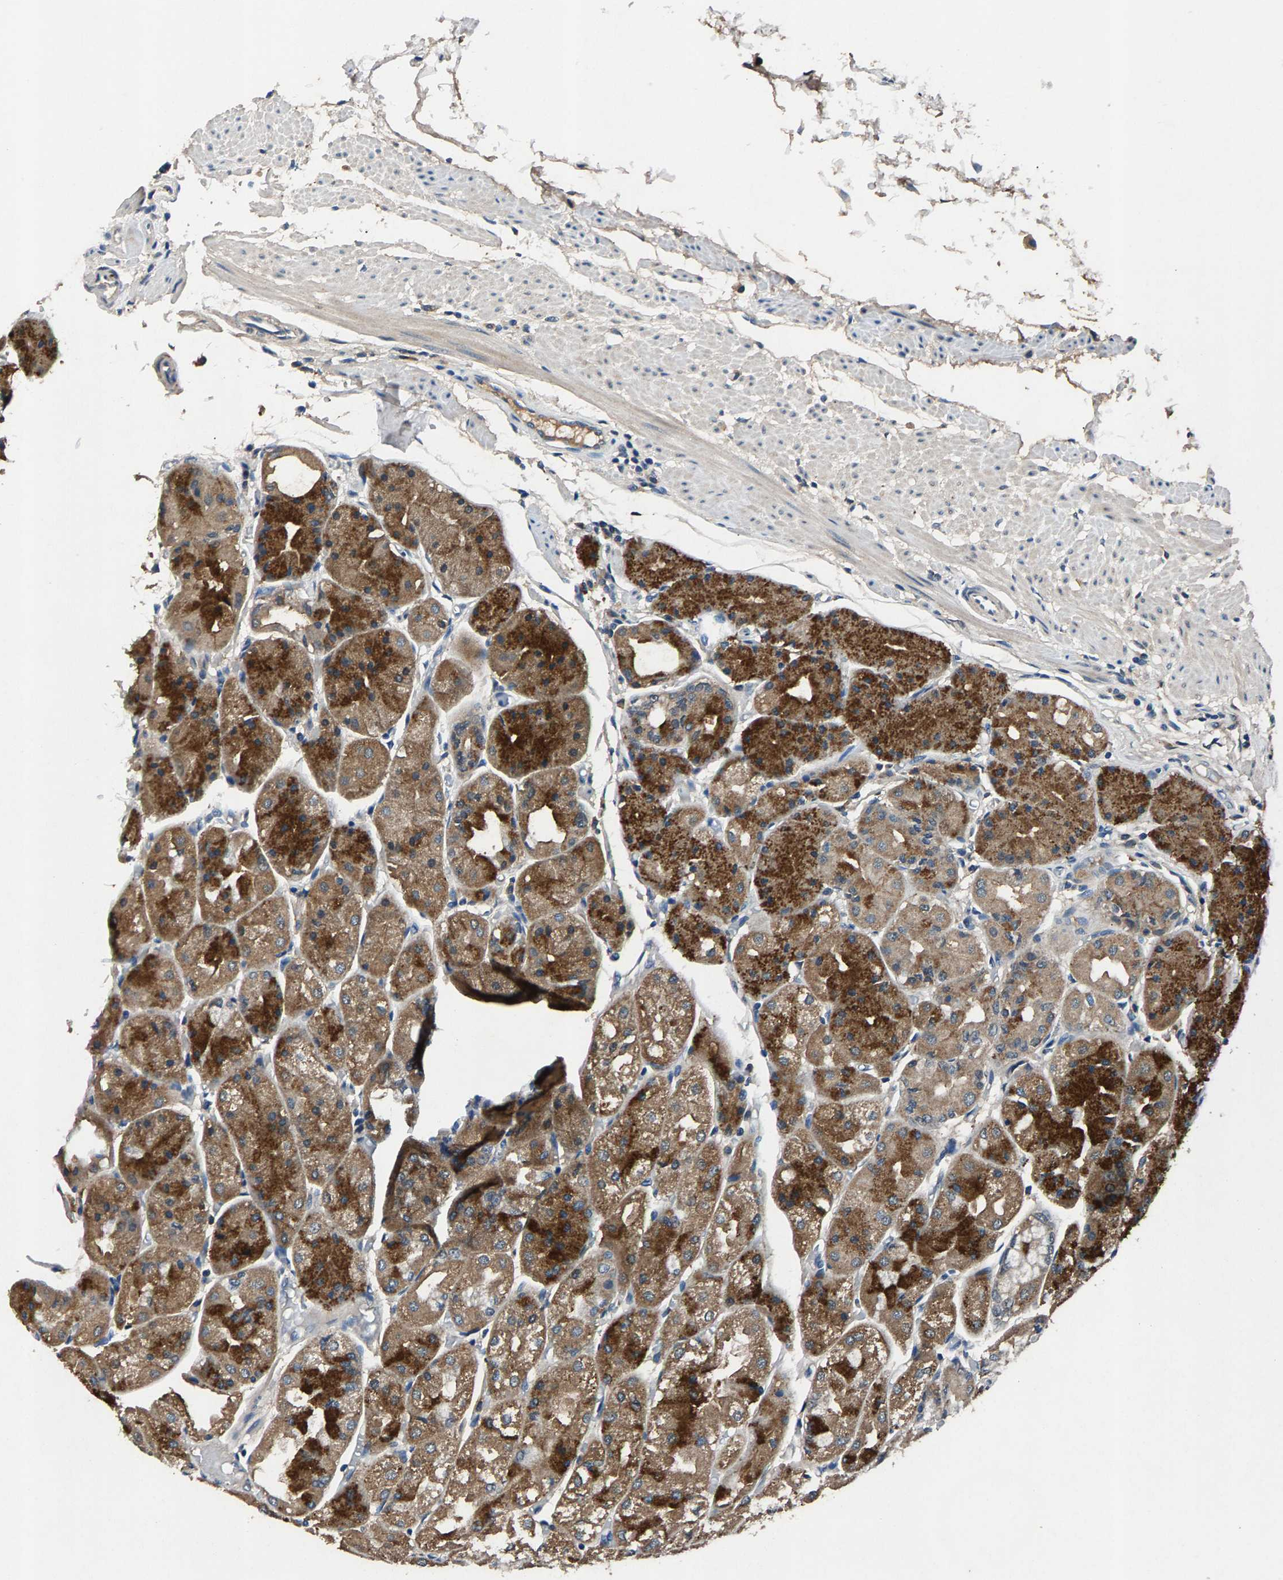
{"staining": {"intensity": "strong", "quantity": ">75%", "location": "cytoplasmic/membranous"}, "tissue": "stomach", "cell_type": "Glandular cells", "image_type": "normal", "snomed": [{"axis": "morphology", "description": "Normal tissue, NOS"}, {"axis": "topography", "description": "Stomach, upper"}], "caption": "Protein expression by IHC shows strong cytoplasmic/membranous staining in about >75% of glandular cells in unremarkable stomach. (Stains: DAB (3,3'-diaminobenzidine) in brown, nuclei in blue, Microscopy: brightfield microscopy at high magnification).", "gene": "PRXL2C", "patient": {"sex": "male", "age": 72}}